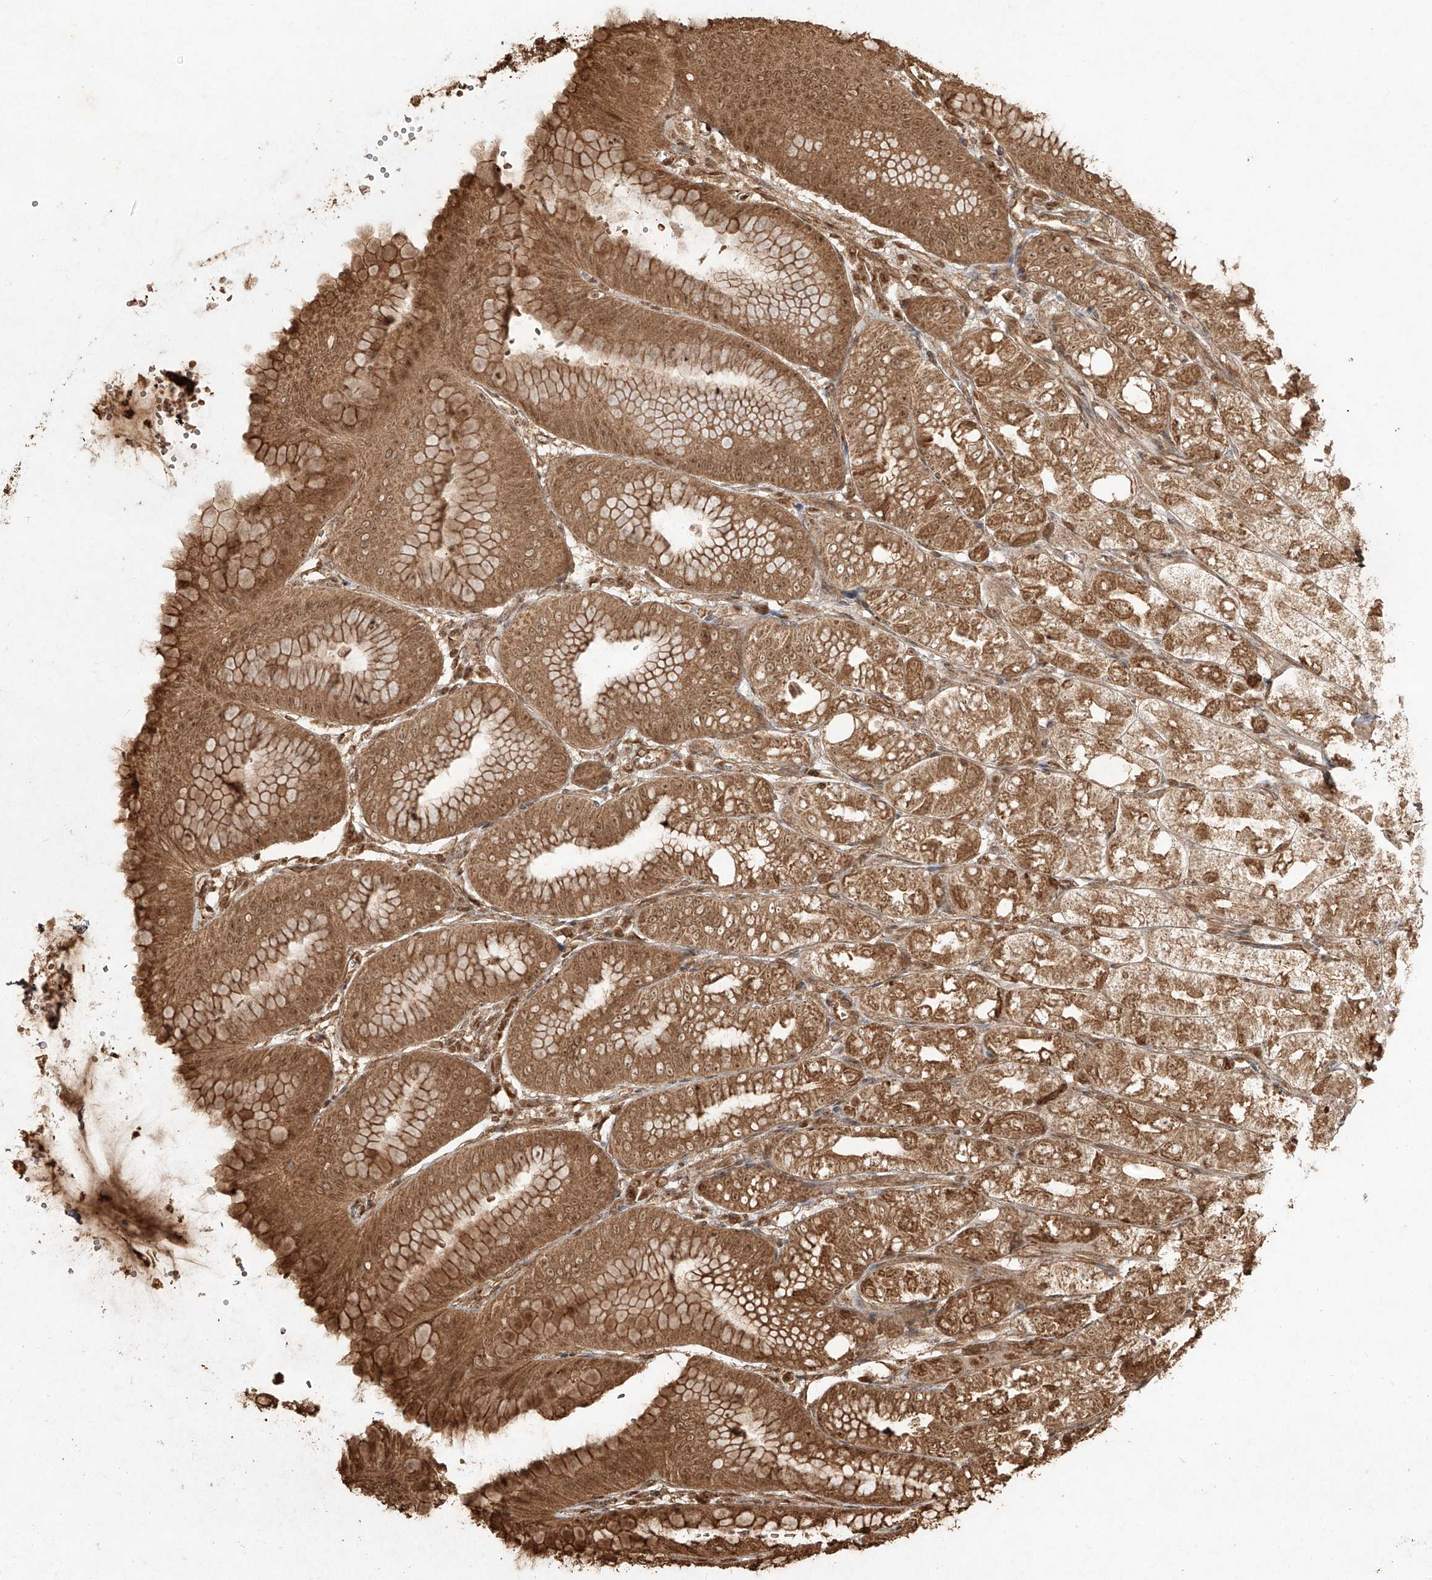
{"staining": {"intensity": "moderate", "quantity": ">75%", "location": "cytoplasmic/membranous,nuclear"}, "tissue": "stomach", "cell_type": "Glandular cells", "image_type": "normal", "snomed": [{"axis": "morphology", "description": "Normal tissue, NOS"}, {"axis": "topography", "description": "Stomach, lower"}], "caption": "Brown immunohistochemical staining in benign human stomach demonstrates moderate cytoplasmic/membranous,nuclear positivity in about >75% of glandular cells. (IHC, brightfield microscopy, high magnification).", "gene": "UBE2K", "patient": {"sex": "male", "age": 71}}